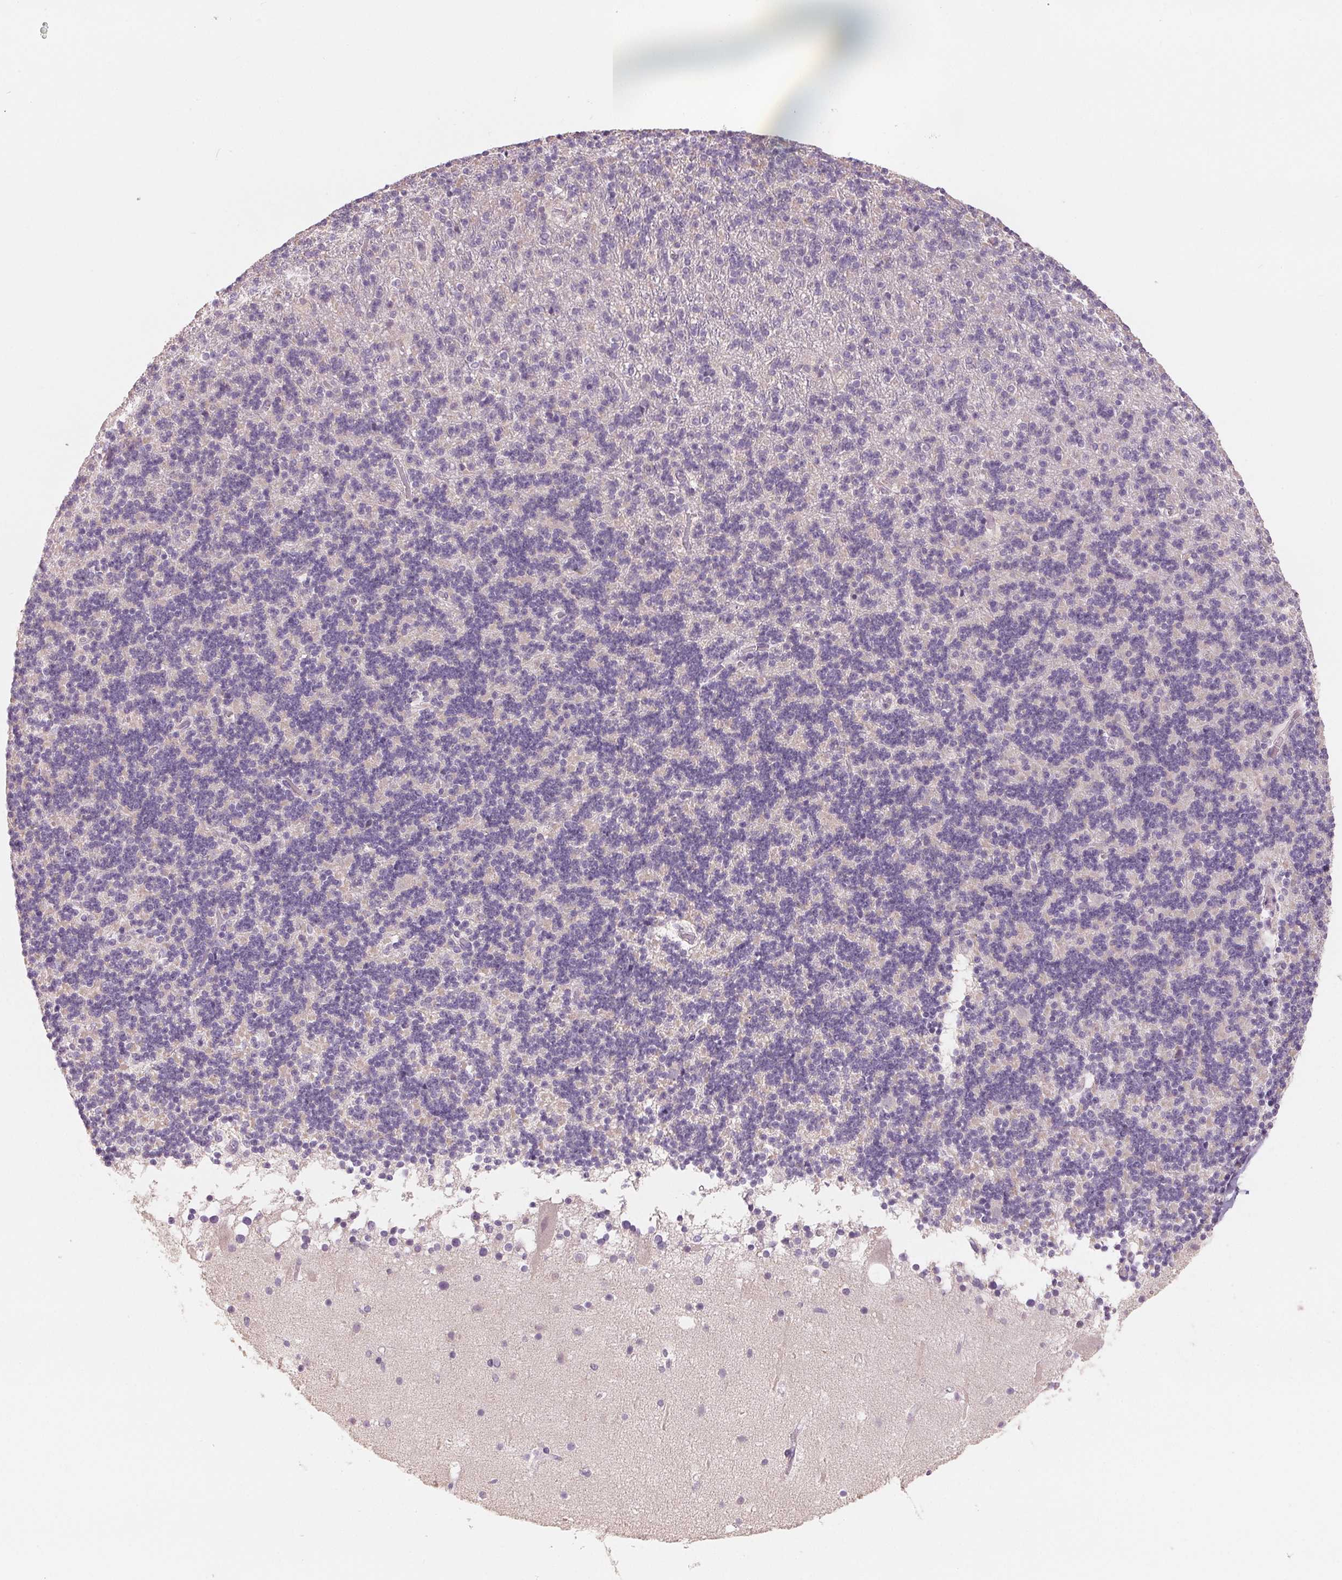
{"staining": {"intensity": "negative", "quantity": "none", "location": "none"}, "tissue": "cerebellum", "cell_type": "Cells in granular layer", "image_type": "normal", "snomed": [{"axis": "morphology", "description": "Normal tissue, NOS"}, {"axis": "topography", "description": "Cerebellum"}], "caption": "IHC micrograph of unremarkable cerebellum: human cerebellum stained with DAB exhibits no significant protein staining in cells in granular layer.", "gene": "VTCN1", "patient": {"sex": "male", "age": 70}}